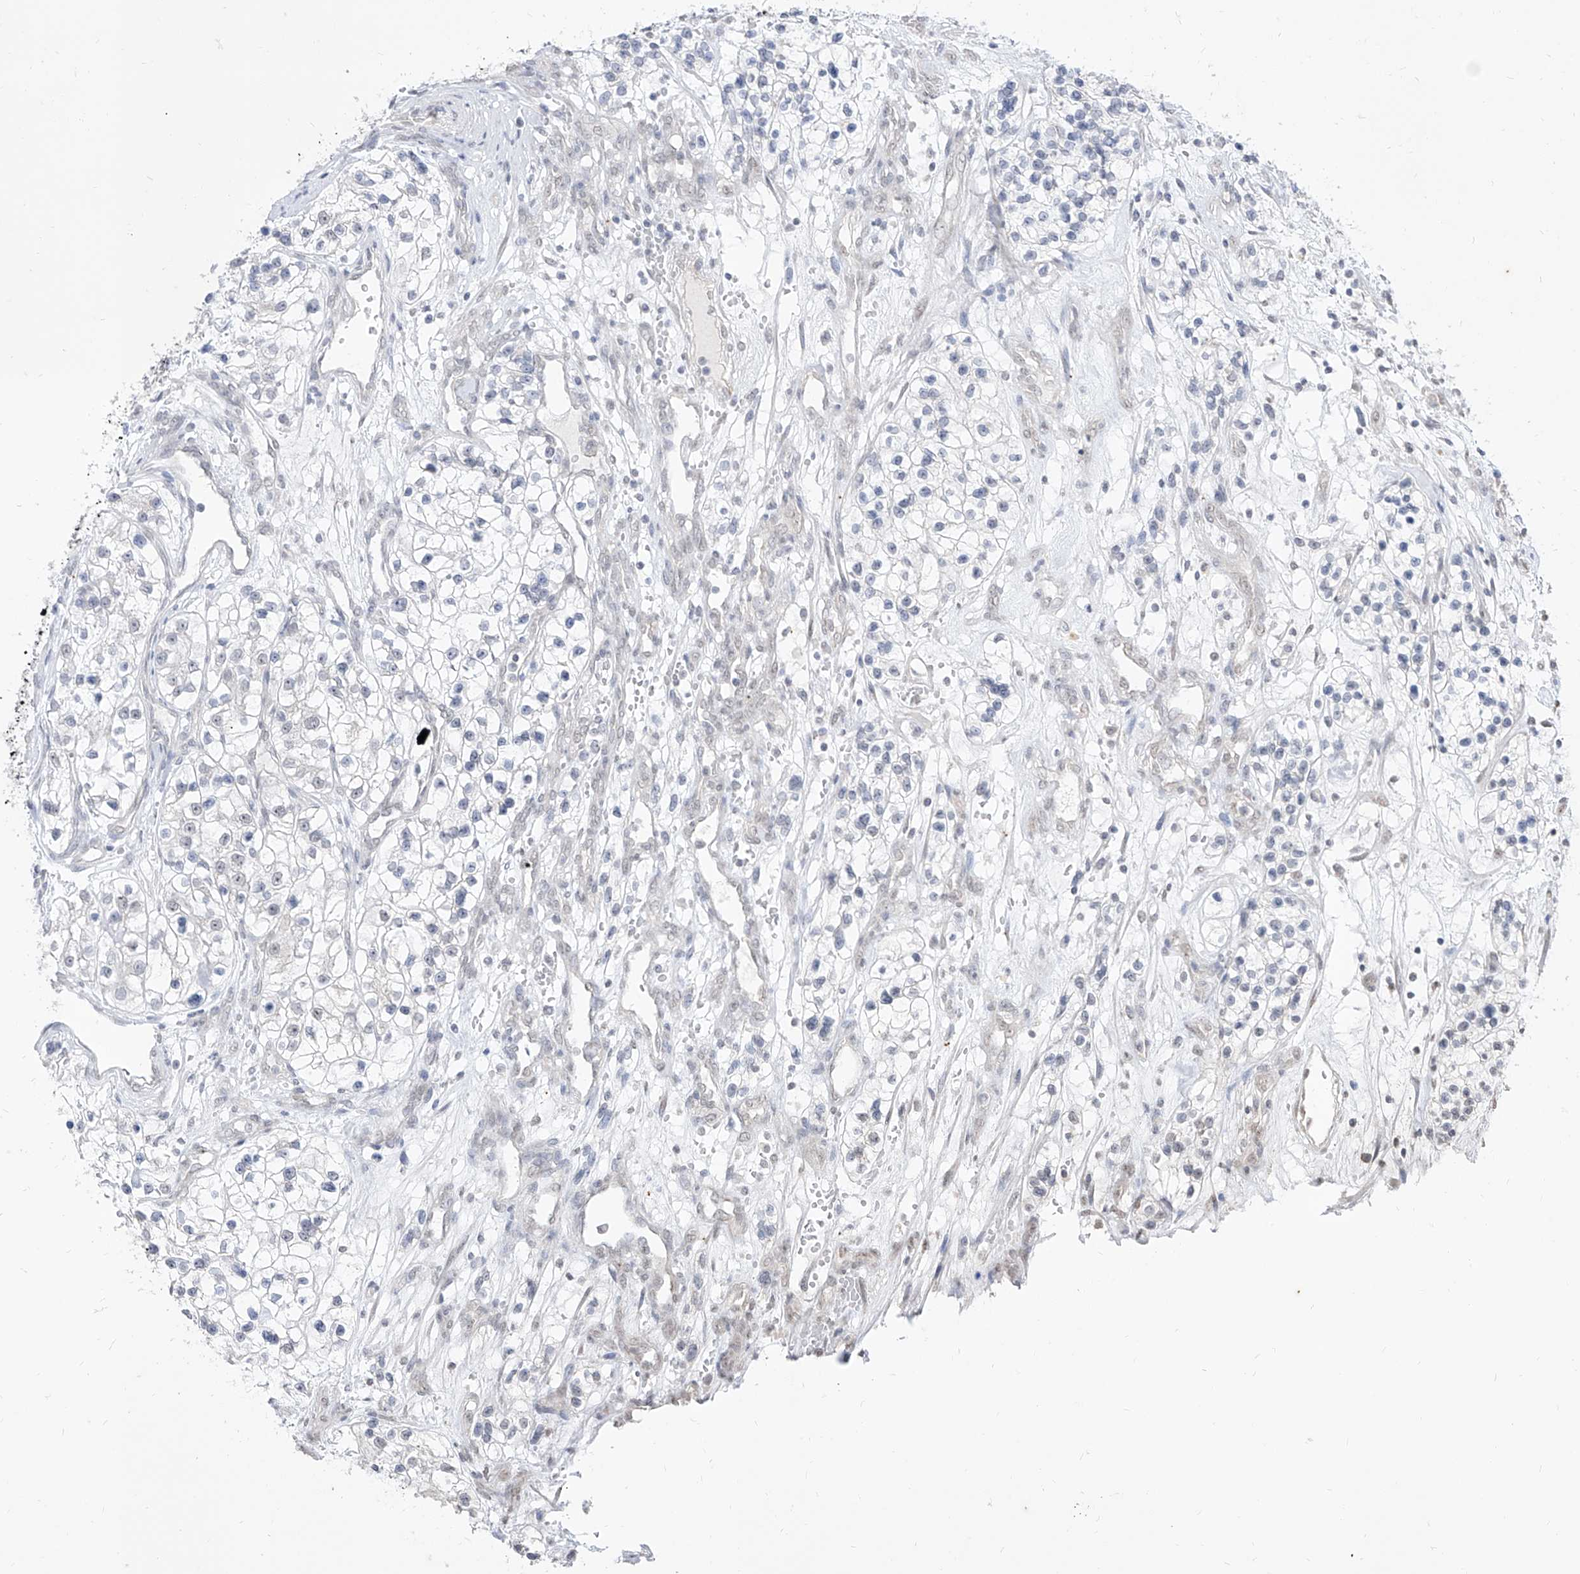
{"staining": {"intensity": "negative", "quantity": "none", "location": "none"}, "tissue": "renal cancer", "cell_type": "Tumor cells", "image_type": "cancer", "snomed": [{"axis": "morphology", "description": "Adenocarcinoma, NOS"}, {"axis": "topography", "description": "Kidney"}], "caption": "This is an IHC histopathology image of adenocarcinoma (renal). There is no staining in tumor cells.", "gene": "PHF20L1", "patient": {"sex": "female", "age": 57}}